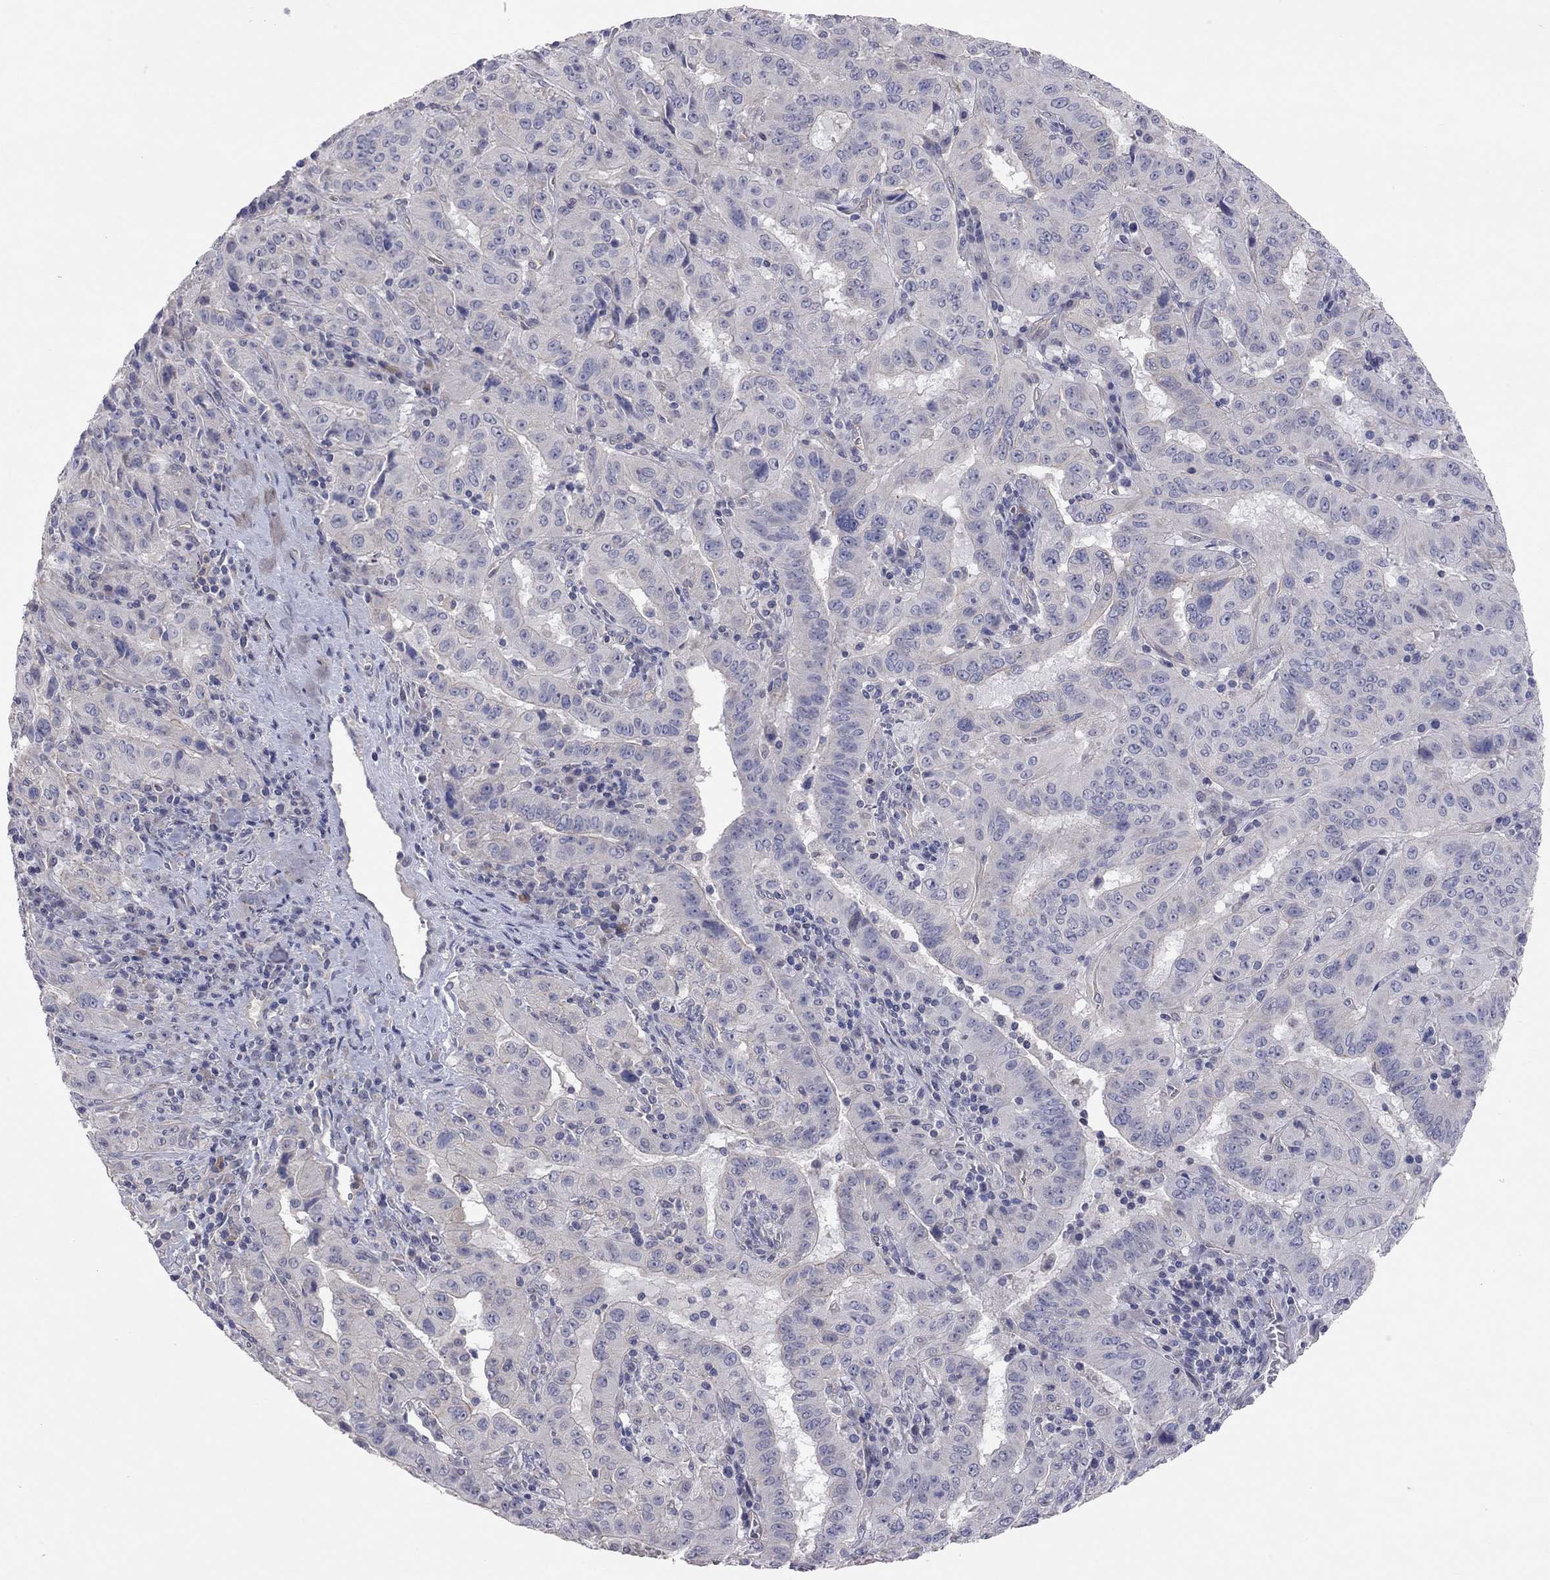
{"staining": {"intensity": "negative", "quantity": "none", "location": "none"}, "tissue": "pancreatic cancer", "cell_type": "Tumor cells", "image_type": "cancer", "snomed": [{"axis": "morphology", "description": "Adenocarcinoma, NOS"}, {"axis": "topography", "description": "Pancreas"}], "caption": "A high-resolution histopathology image shows IHC staining of adenocarcinoma (pancreatic), which exhibits no significant staining in tumor cells.", "gene": "KCNB1", "patient": {"sex": "male", "age": 63}}